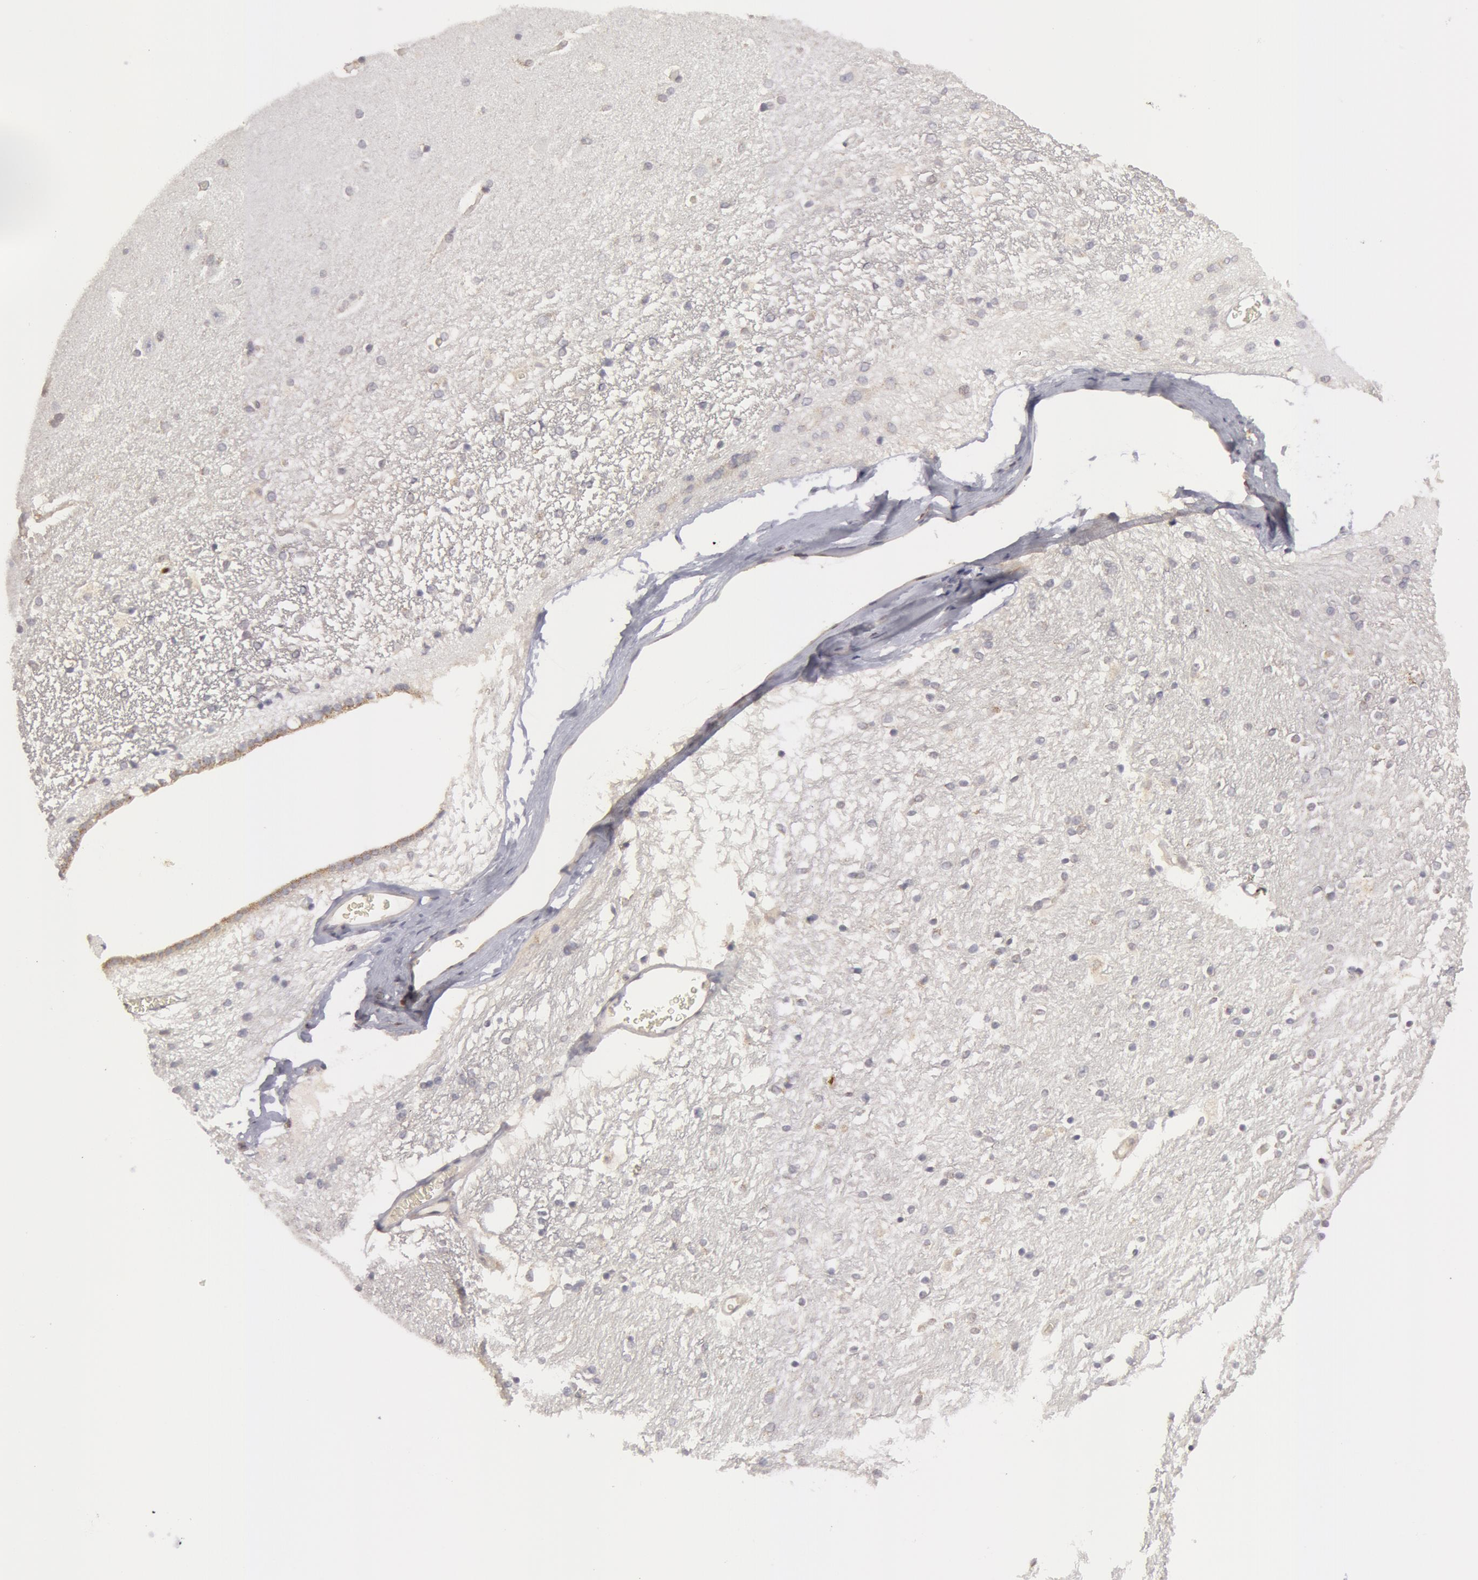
{"staining": {"intensity": "weak", "quantity": "<25%", "location": "cytoplasmic/membranous"}, "tissue": "hippocampus", "cell_type": "Glial cells", "image_type": "normal", "snomed": [{"axis": "morphology", "description": "Normal tissue, NOS"}, {"axis": "topography", "description": "Hippocampus"}], "caption": "Human hippocampus stained for a protein using immunohistochemistry (IHC) reveals no expression in glial cells.", "gene": "CAT", "patient": {"sex": "female", "age": 54}}